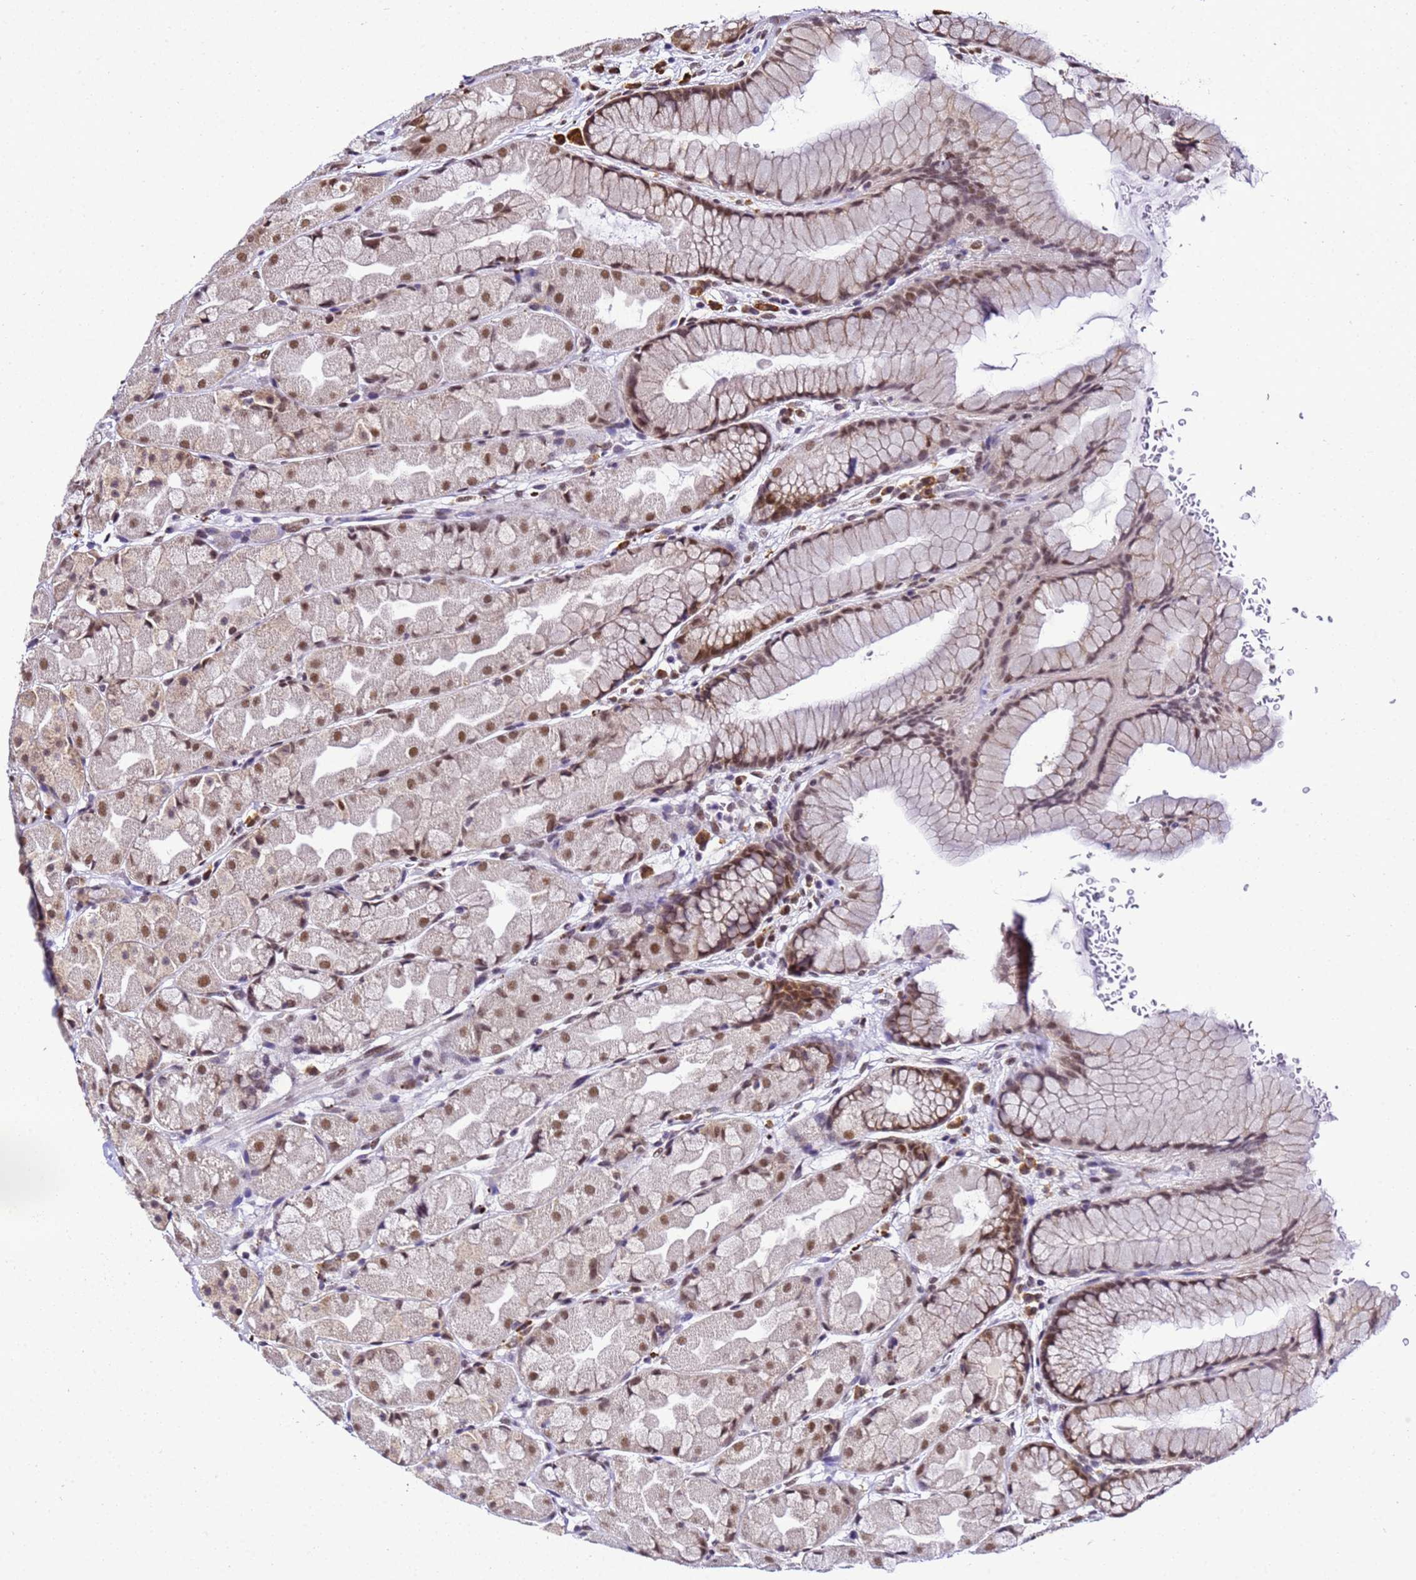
{"staining": {"intensity": "moderate", "quantity": ">75%", "location": "cytoplasmic/membranous,nuclear"}, "tissue": "stomach", "cell_type": "Glandular cells", "image_type": "normal", "snomed": [{"axis": "morphology", "description": "Normal tissue, NOS"}, {"axis": "topography", "description": "Stomach"}], "caption": "DAB (3,3'-diaminobenzidine) immunohistochemical staining of normal stomach exhibits moderate cytoplasmic/membranous,nuclear protein positivity in about >75% of glandular cells.", "gene": "SMN1", "patient": {"sex": "male", "age": 57}}